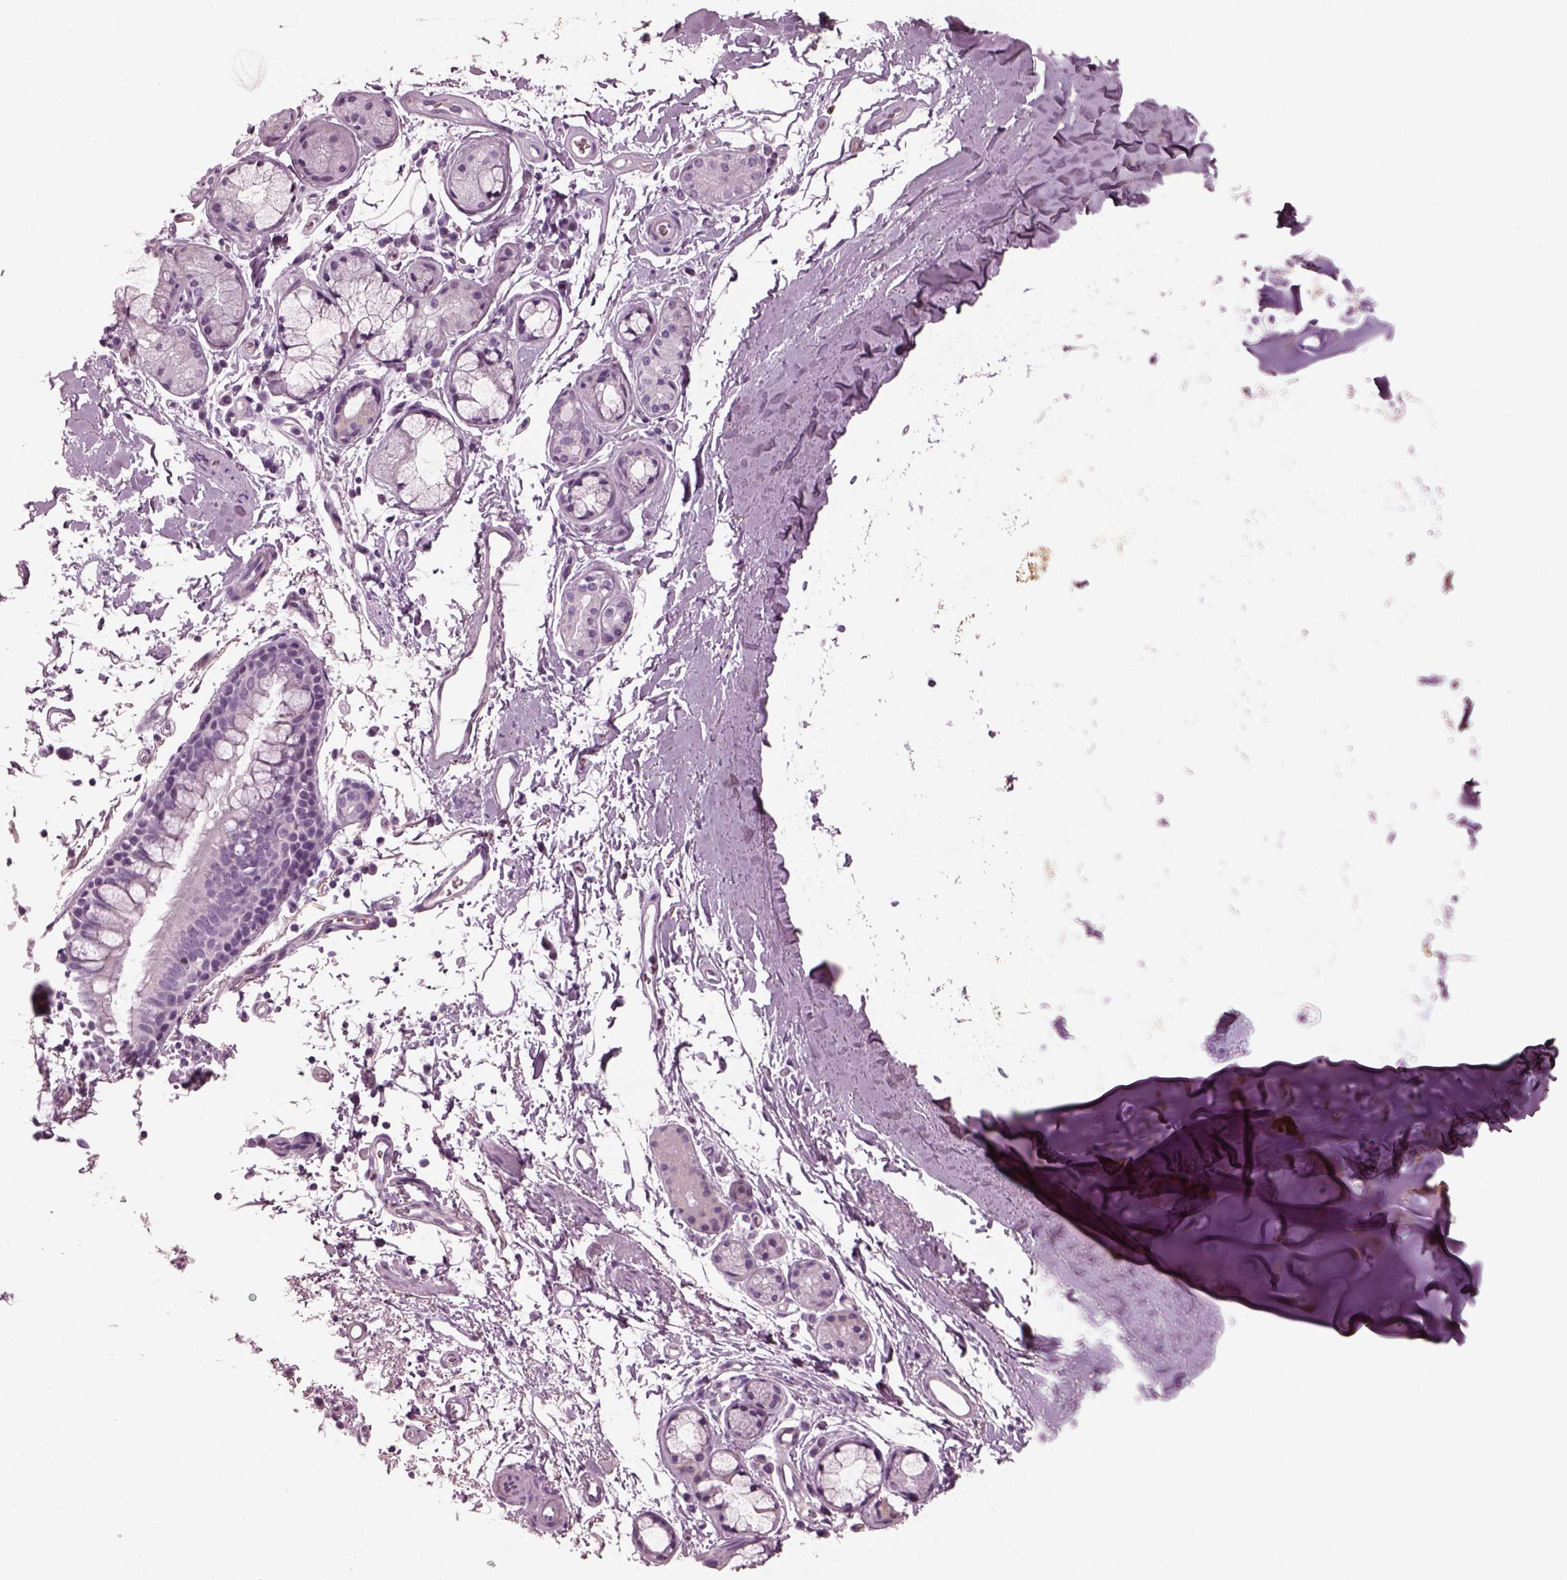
{"staining": {"intensity": "negative", "quantity": "none", "location": "none"}, "tissue": "soft tissue", "cell_type": "Chondrocytes", "image_type": "normal", "snomed": [{"axis": "morphology", "description": "Normal tissue, NOS"}, {"axis": "topography", "description": "Lymph node"}, {"axis": "topography", "description": "Bronchus"}], "caption": "This micrograph is of normal soft tissue stained with immunohistochemistry to label a protein in brown with the nuclei are counter-stained blue. There is no positivity in chondrocytes.", "gene": "PDC", "patient": {"sex": "female", "age": 70}}